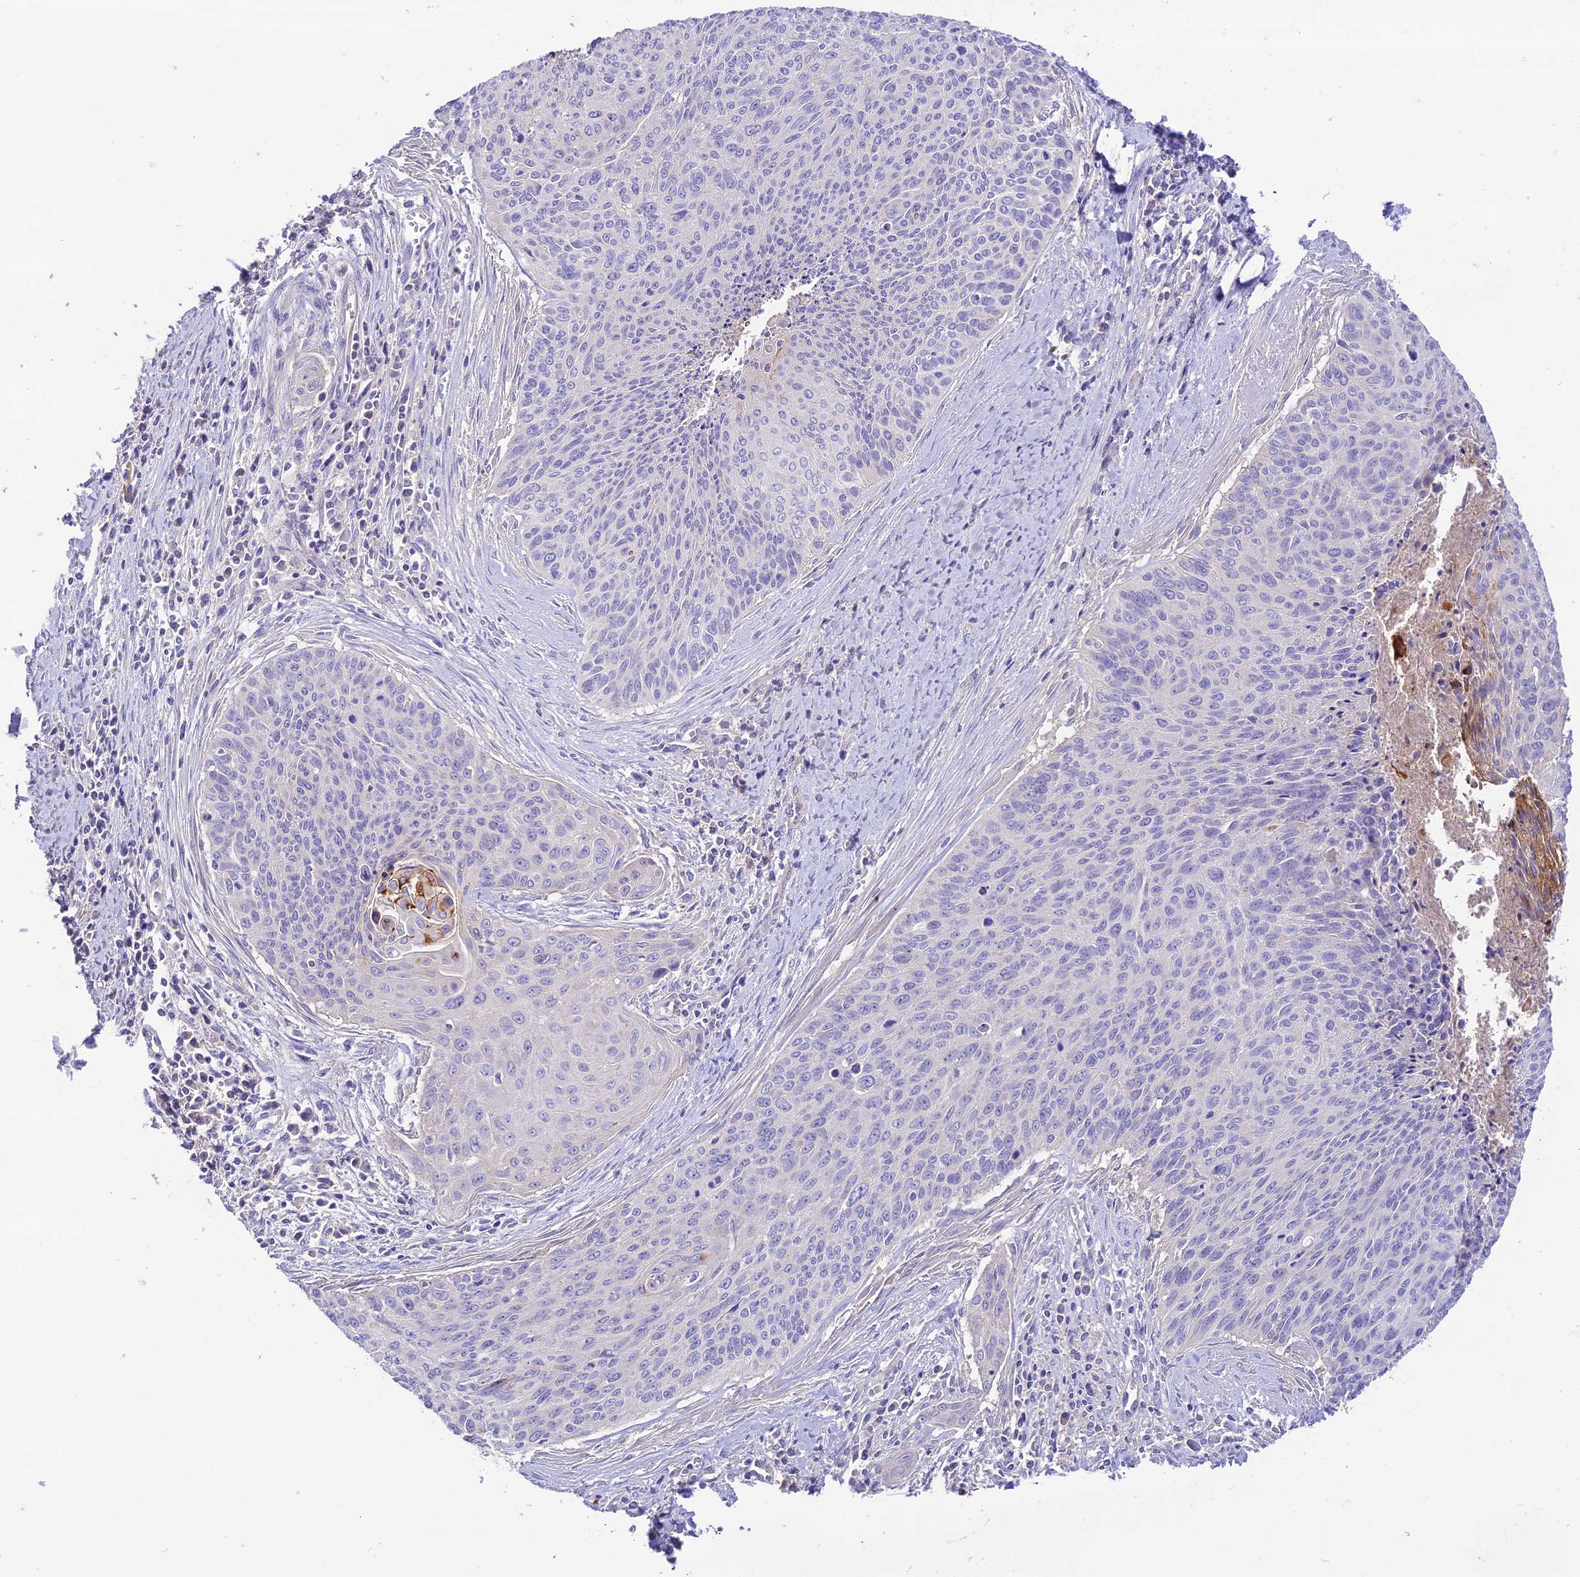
{"staining": {"intensity": "weak", "quantity": "<25%", "location": "cytoplasmic/membranous"}, "tissue": "cervical cancer", "cell_type": "Tumor cells", "image_type": "cancer", "snomed": [{"axis": "morphology", "description": "Squamous cell carcinoma, NOS"}, {"axis": "topography", "description": "Cervix"}], "caption": "DAB (3,3'-diaminobenzidine) immunohistochemical staining of cervical squamous cell carcinoma shows no significant positivity in tumor cells.", "gene": "NLRP9", "patient": {"sex": "female", "age": 55}}